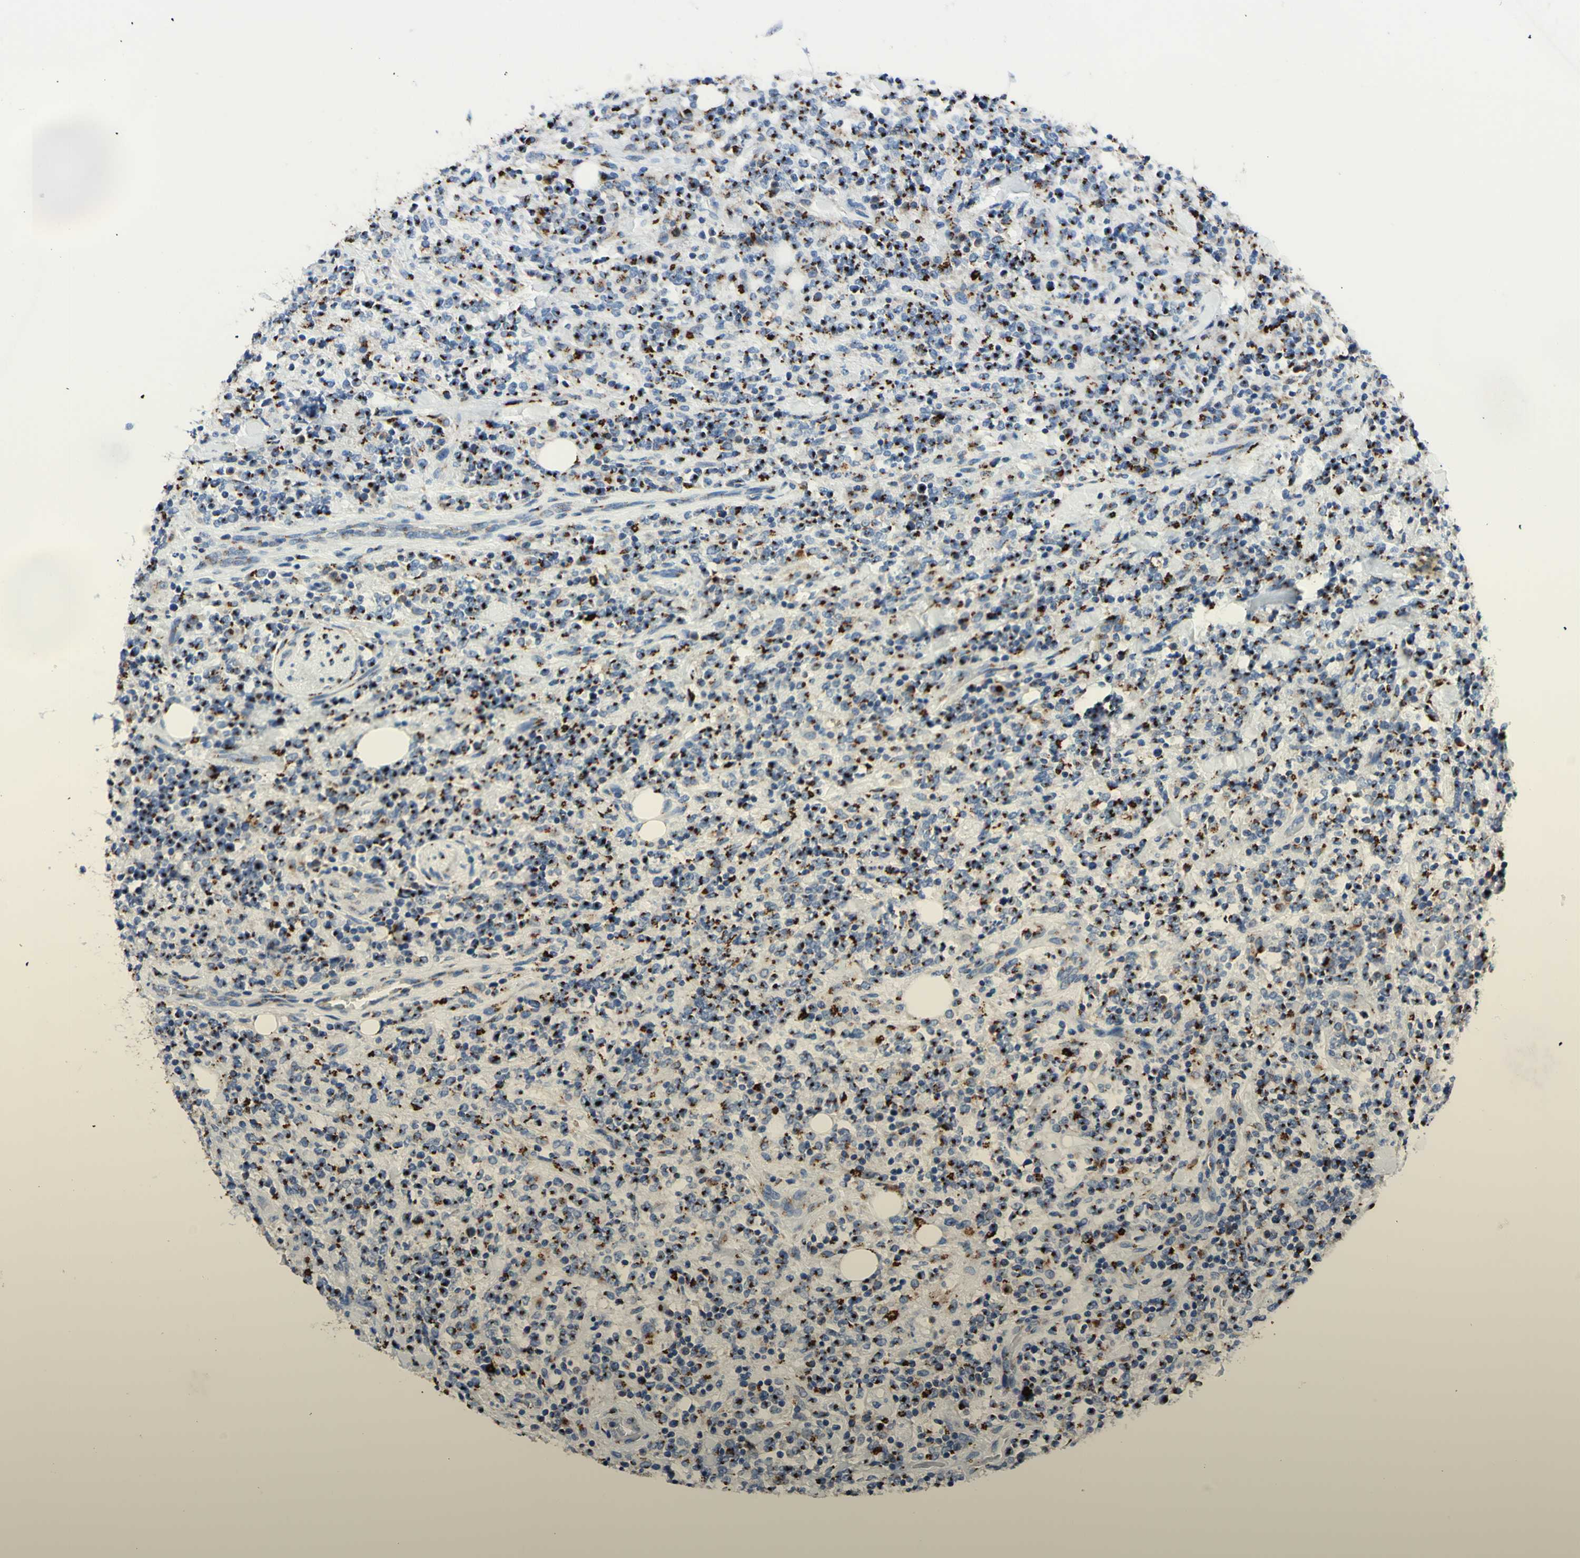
{"staining": {"intensity": "strong", "quantity": "25%-75%", "location": "cytoplasmic/membranous"}, "tissue": "lymphoma", "cell_type": "Tumor cells", "image_type": "cancer", "snomed": [{"axis": "morphology", "description": "Malignant lymphoma, non-Hodgkin's type, High grade"}, {"axis": "topography", "description": "Soft tissue"}], "caption": "A micrograph of human lymphoma stained for a protein exhibits strong cytoplasmic/membranous brown staining in tumor cells. The staining was performed using DAB to visualize the protein expression in brown, while the nuclei were stained in blue with hematoxylin (Magnification: 20x).", "gene": "GALNT2", "patient": {"sex": "male", "age": 18}}